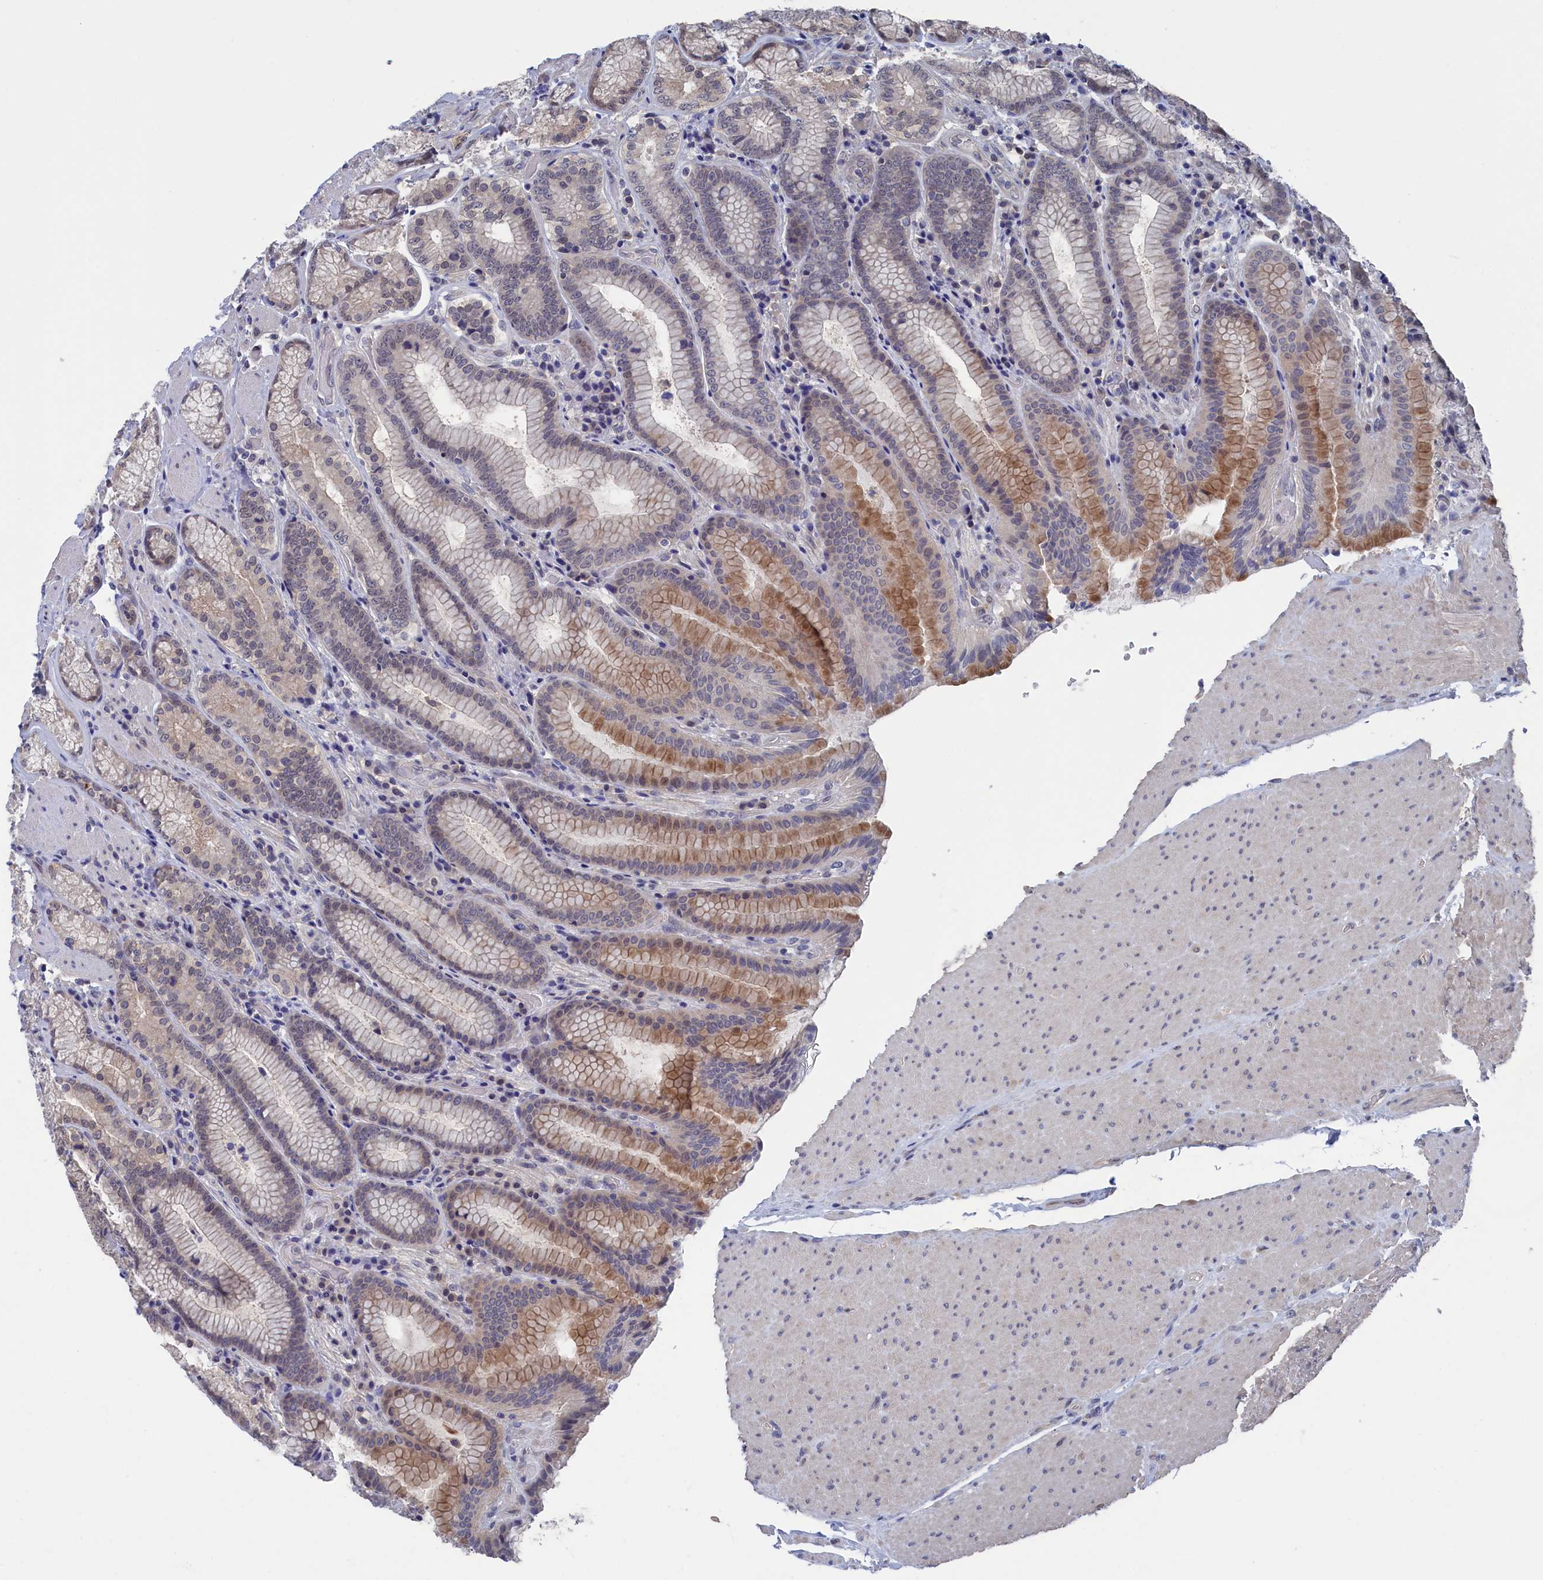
{"staining": {"intensity": "moderate", "quantity": "25%-75%", "location": "cytoplasmic/membranous"}, "tissue": "stomach", "cell_type": "Glandular cells", "image_type": "normal", "snomed": [{"axis": "morphology", "description": "Normal tissue, NOS"}, {"axis": "topography", "description": "Stomach, upper"}, {"axis": "topography", "description": "Stomach, lower"}], "caption": "Immunohistochemical staining of normal stomach shows moderate cytoplasmic/membranous protein positivity in about 25%-75% of glandular cells. (DAB IHC with brightfield microscopy, high magnification).", "gene": "NUTF2", "patient": {"sex": "female", "age": 76}}